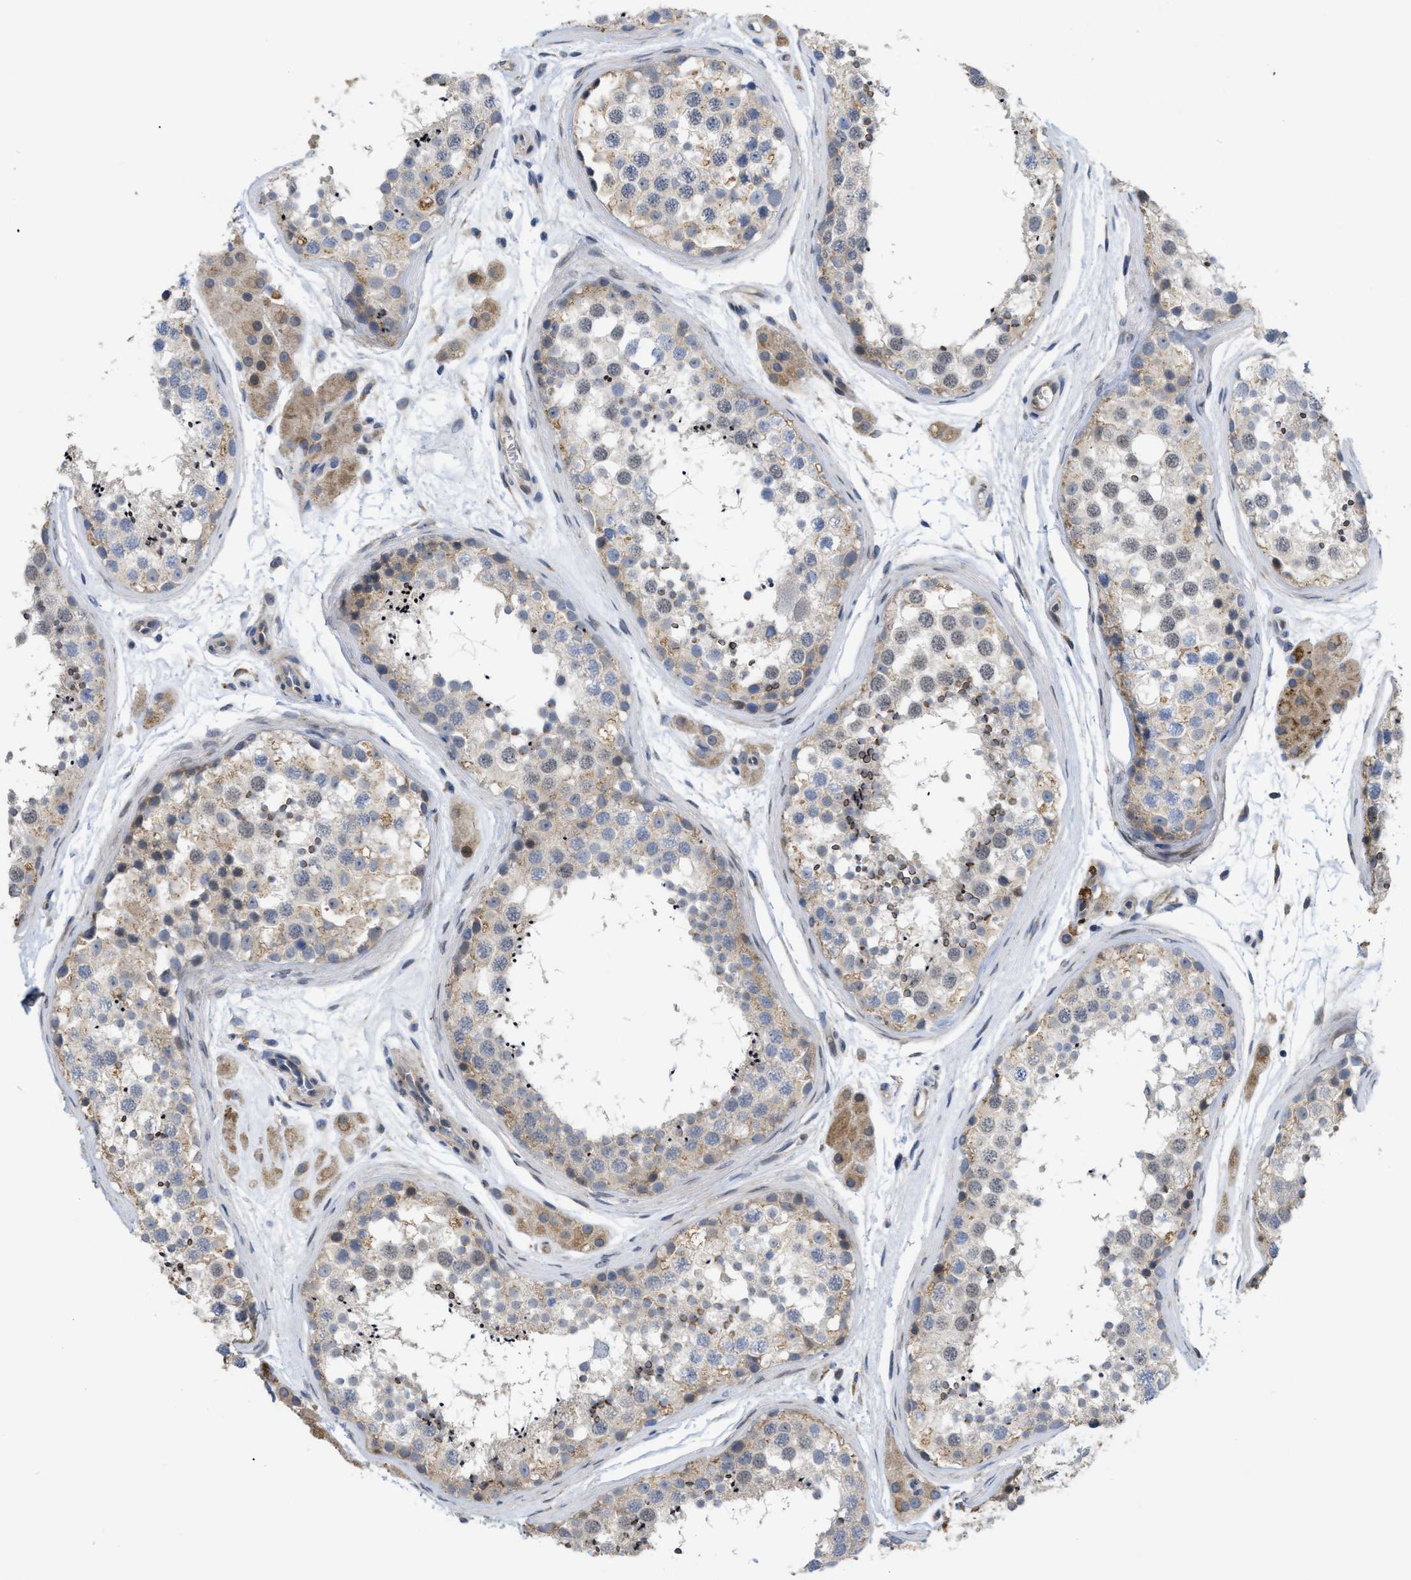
{"staining": {"intensity": "weak", "quantity": "<25%", "location": "cytoplasmic/membranous"}, "tissue": "testis", "cell_type": "Cells in seminiferous ducts", "image_type": "normal", "snomed": [{"axis": "morphology", "description": "Normal tissue, NOS"}, {"axis": "topography", "description": "Testis"}], "caption": "Cells in seminiferous ducts show no significant staining in benign testis. (DAB IHC with hematoxylin counter stain).", "gene": "CDPF1", "patient": {"sex": "male", "age": 56}}